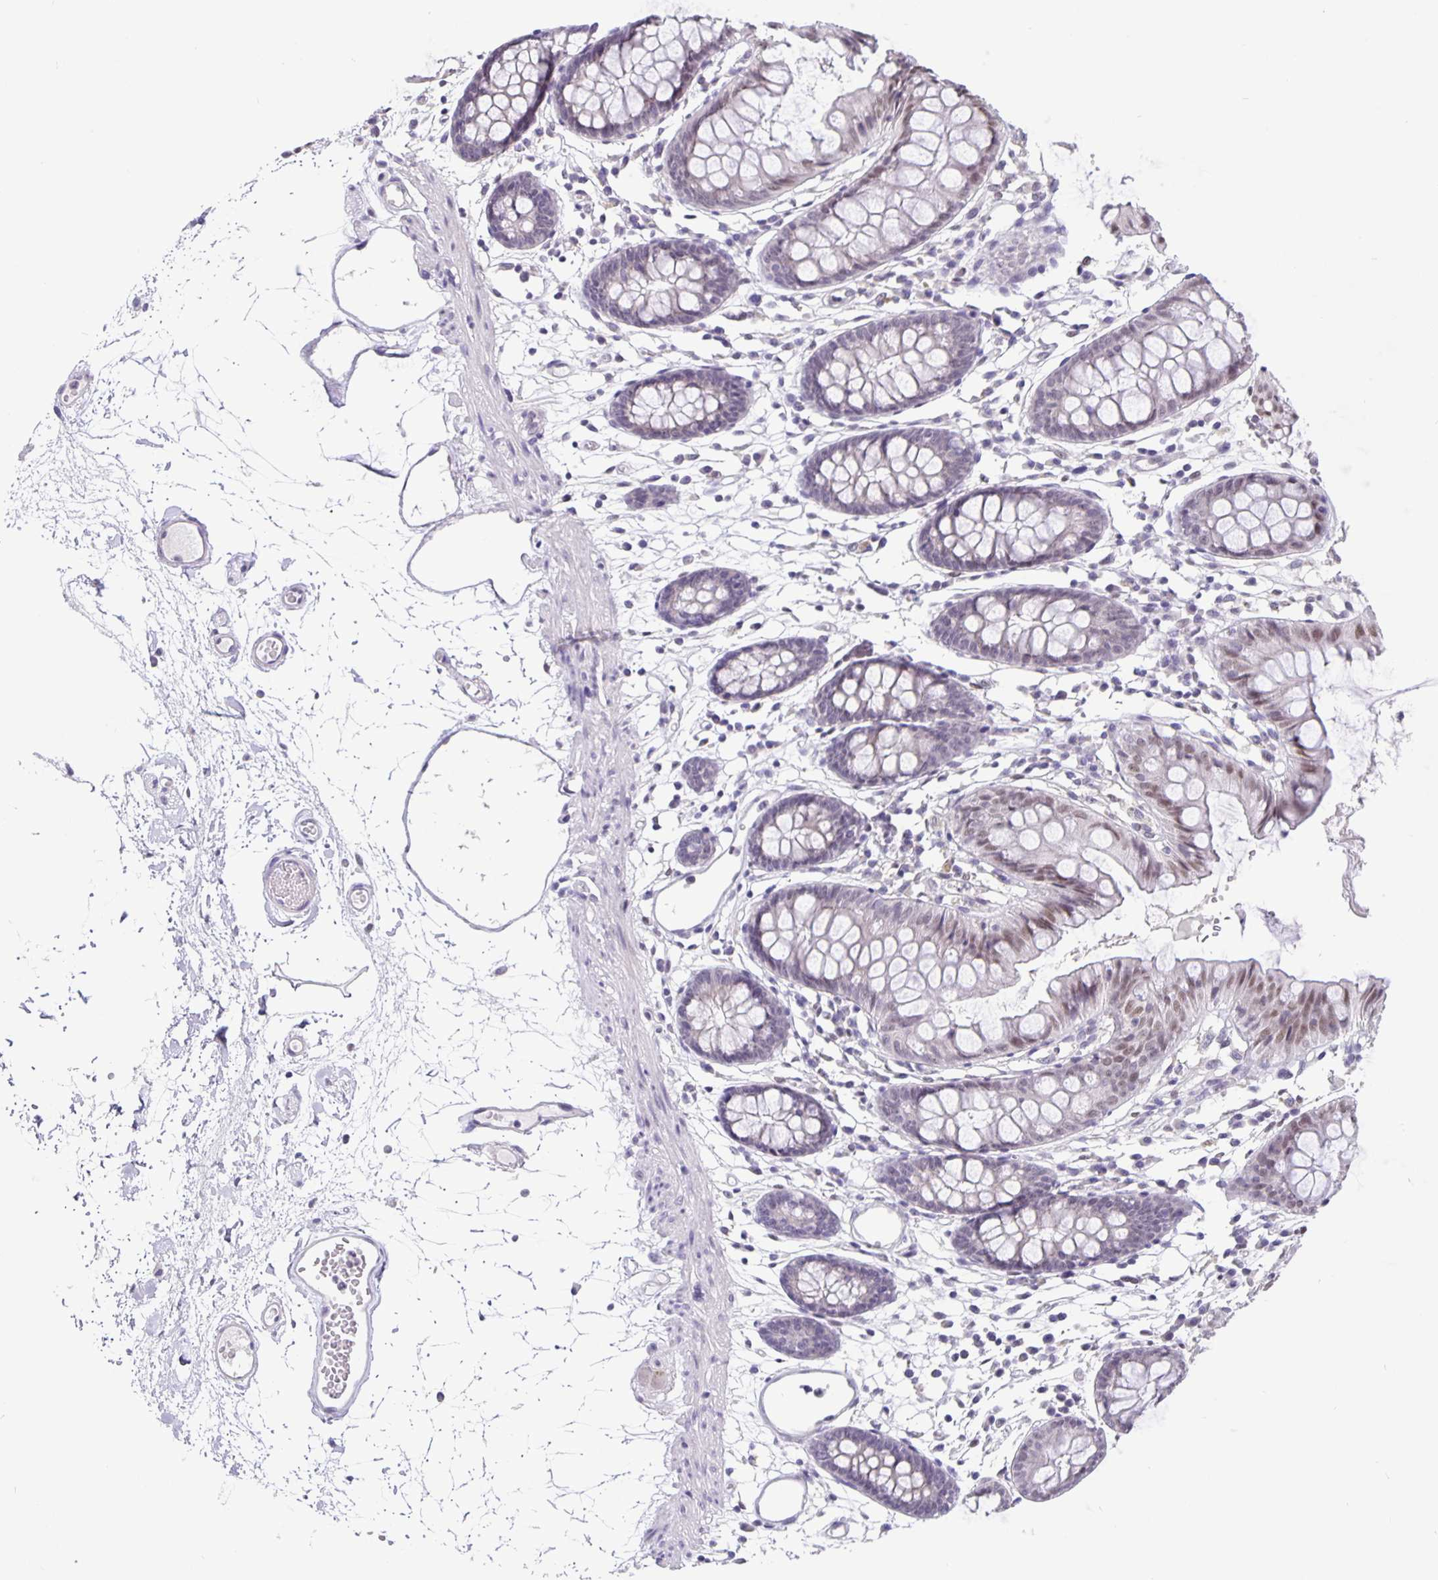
{"staining": {"intensity": "negative", "quantity": "none", "location": "none"}, "tissue": "colon", "cell_type": "Endothelial cells", "image_type": "normal", "snomed": [{"axis": "morphology", "description": "Normal tissue, NOS"}, {"axis": "topography", "description": "Colon"}], "caption": "Histopathology image shows no significant protein staining in endothelial cells of benign colon.", "gene": "FOSL2", "patient": {"sex": "female", "age": 84}}